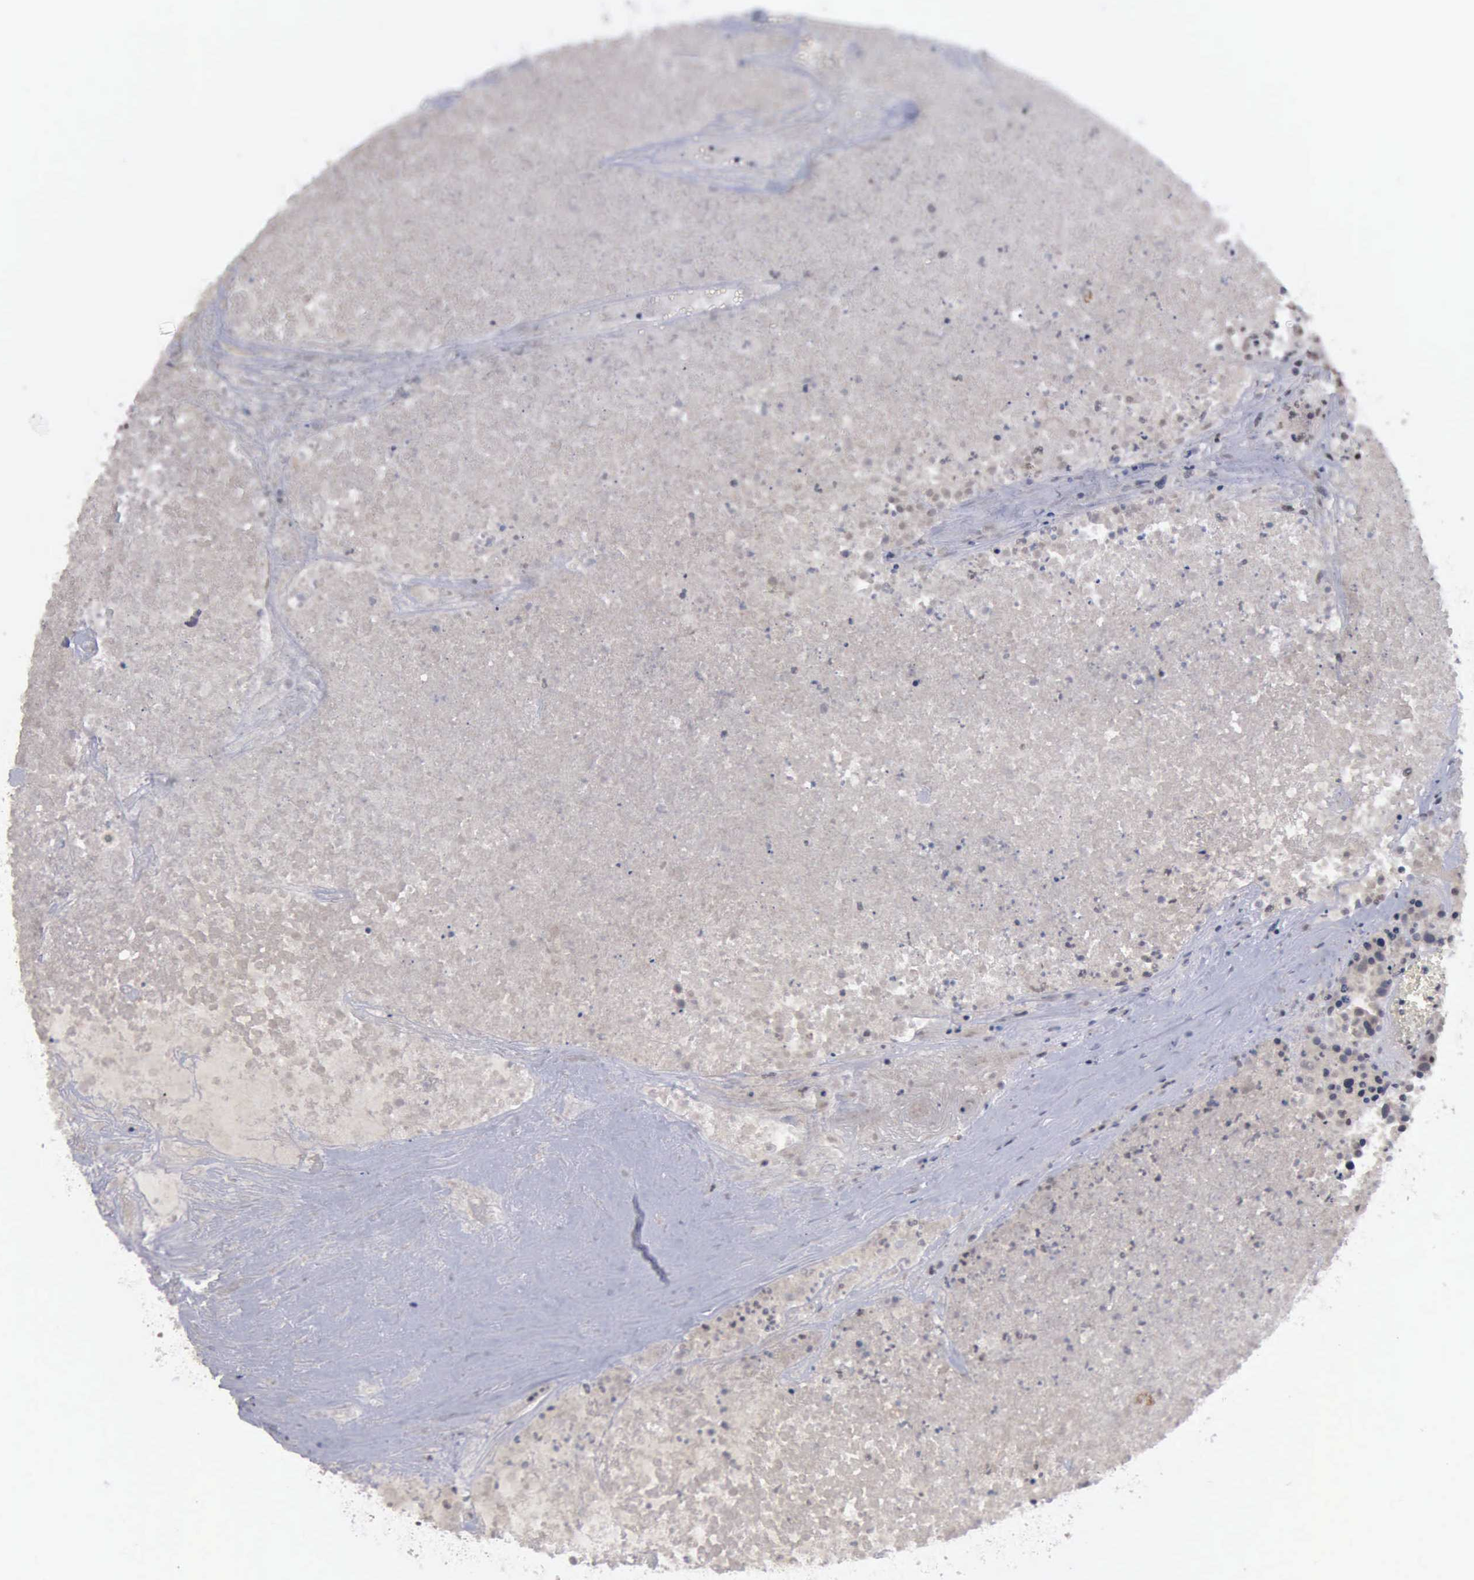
{"staining": {"intensity": "strong", "quantity": ">75%", "location": "cytoplasmic/membranous,nuclear"}, "tissue": "colorectal cancer", "cell_type": "Tumor cells", "image_type": "cancer", "snomed": [{"axis": "morphology", "description": "Adenocarcinoma, NOS"}, {"axis": "topography", "description": "Colon"}], "caption": "Protein expression analysis of adenocarcinoma (colorectal) reveals strong cytoplasmic/membranous and nuclear expression in about >75% of tumor cells. (IHC, brightfield microscopy, high magnification).", "gene": "ATM", "patient": {"sex": "female", "age": 53}}